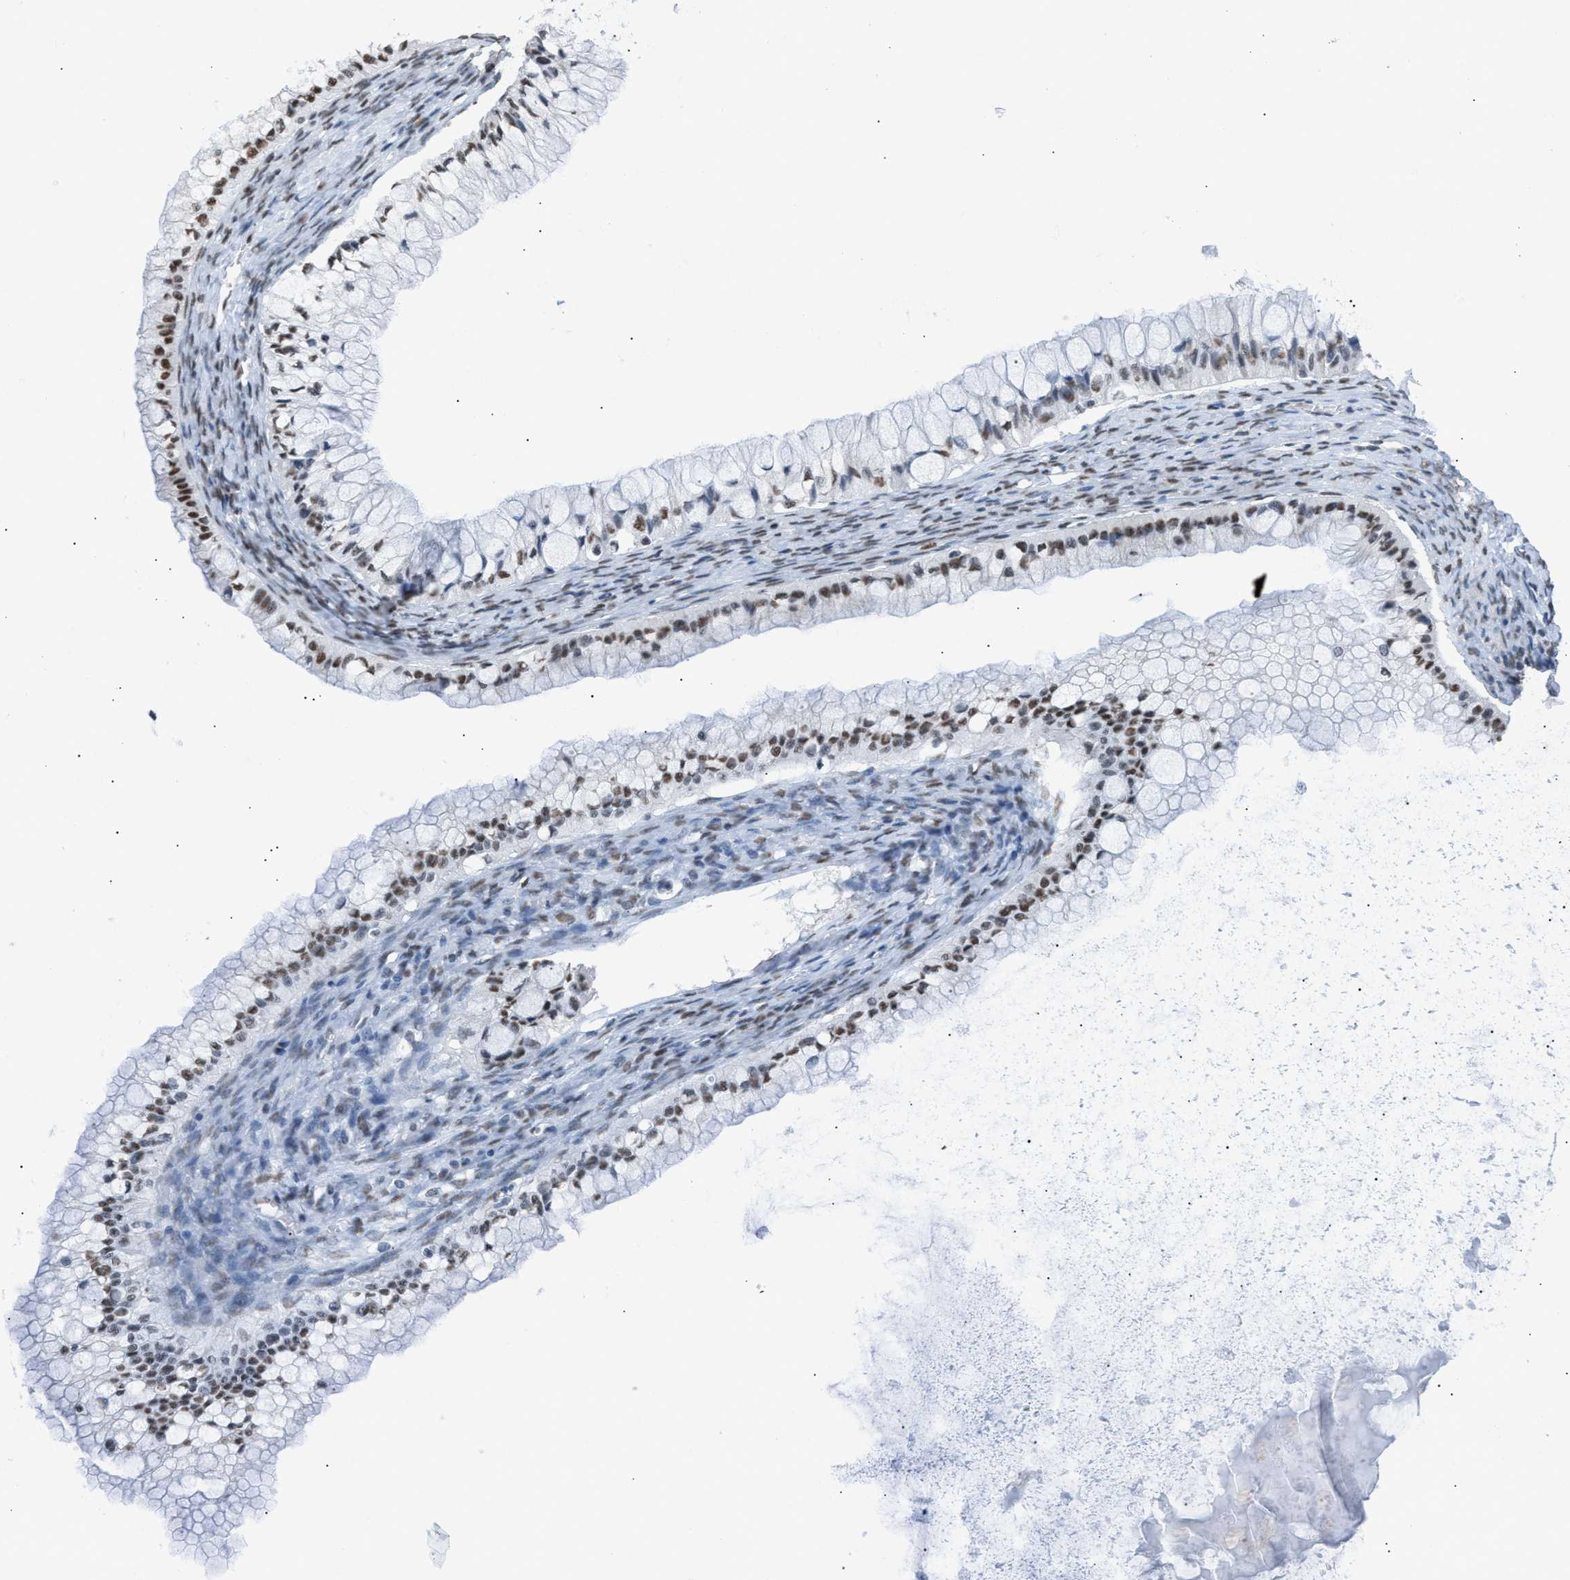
{"staining": {"intensity": "moderate", "quantity": ">75%", "location": "nuclear"}, "tissue": "ovarian cancer", "cell_type": "Tumor cells", "image_type": "cancer", "snomed": [{"axis": "morphology", "description": "Cystadenocarcinoma, mucinous, NOS"}, {"axis": "topography", "description": "Ovary"}], "caption": "A medium amount of moderate nuclear positivity is seen in about >75% of tumor cells in mucinous cystadenocarcinoma (ovarian) tissue.", "gene": "CCAR2", "patient": {"sex": "female", "age": 57}}